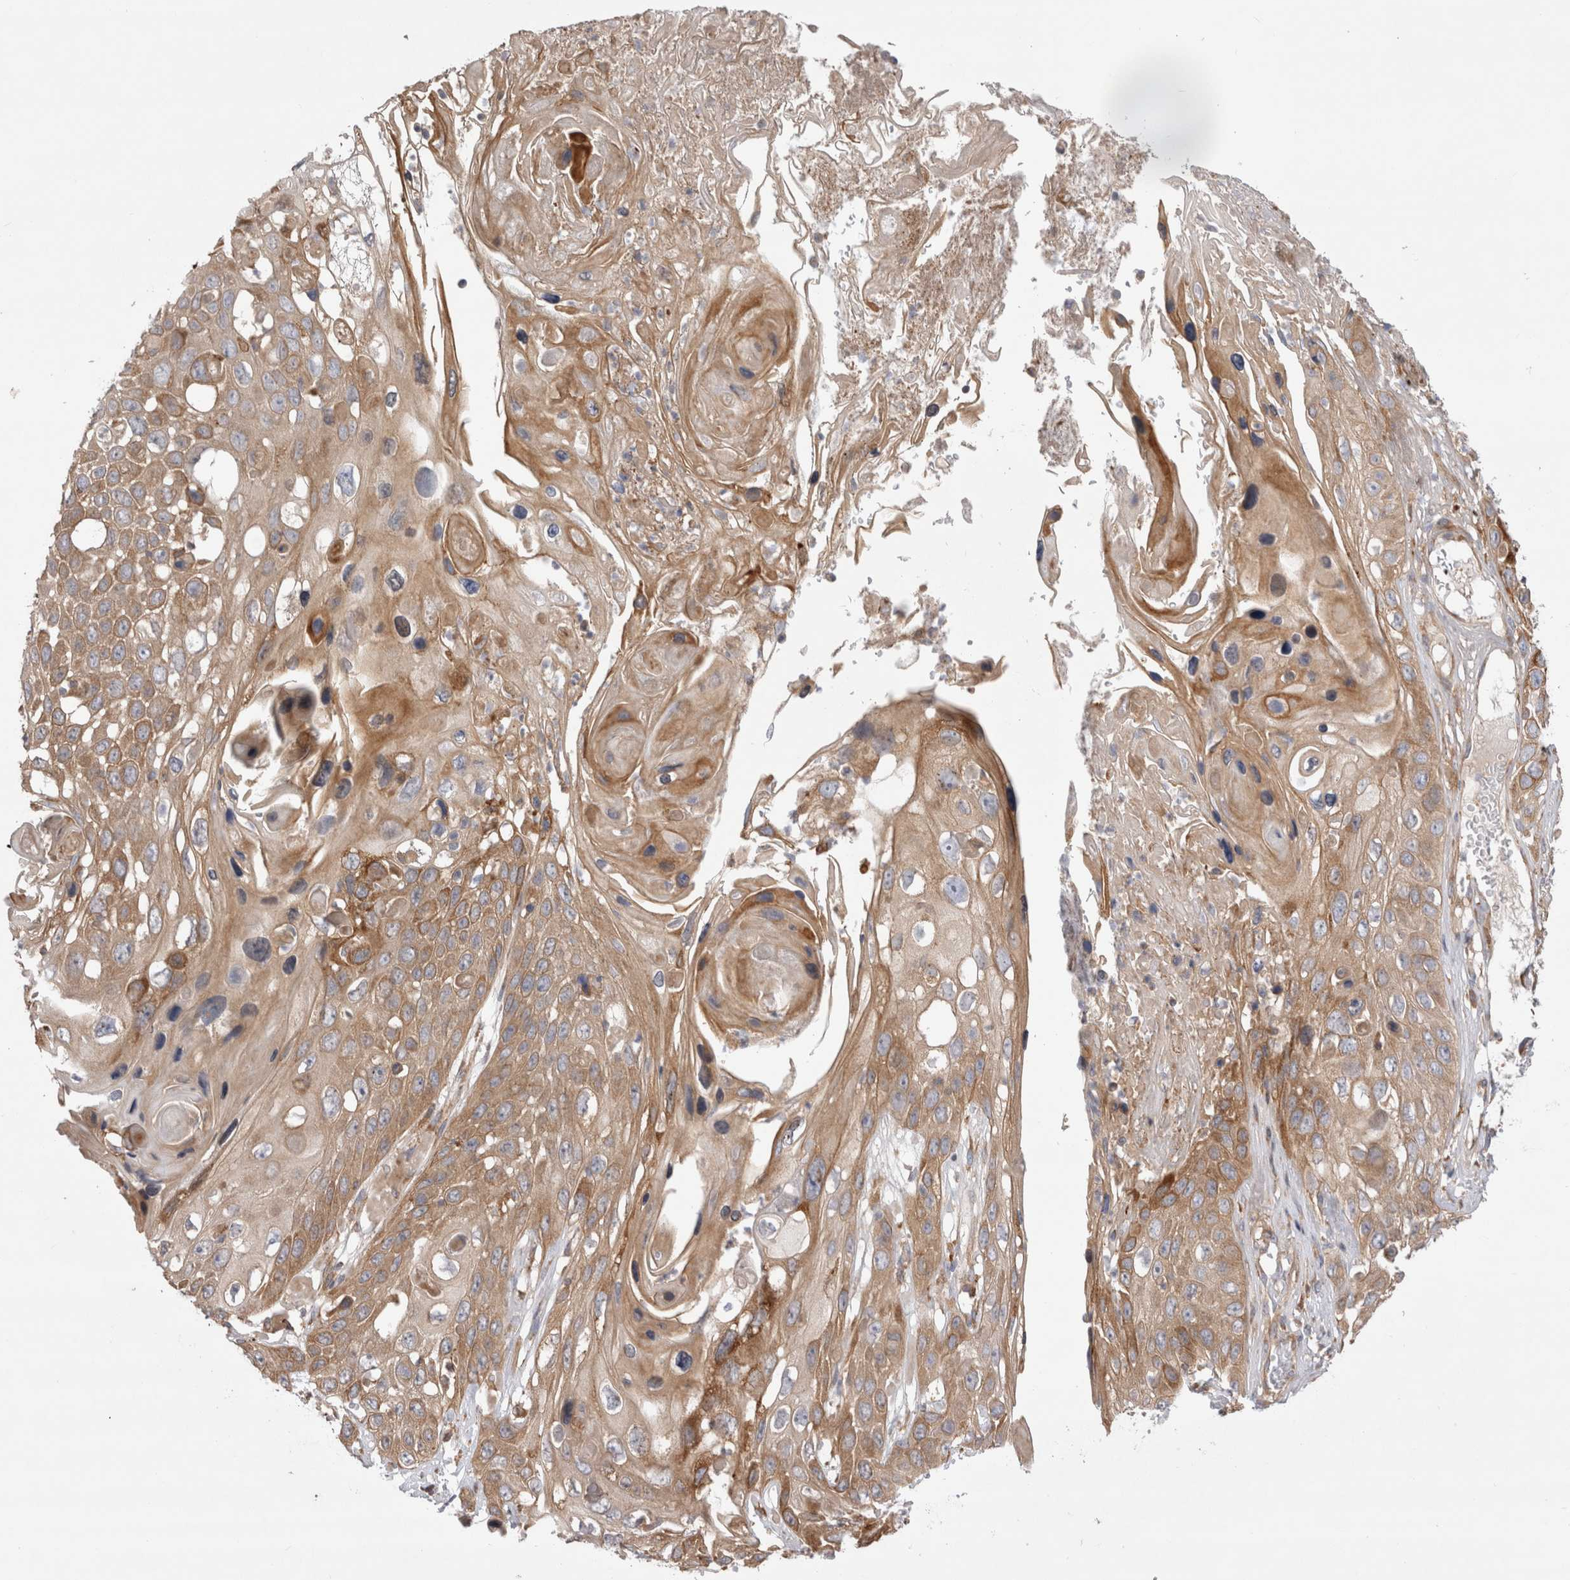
{"staining": {"intensity": "moderate", "quantity": ">75%", "location": "cytoplasmic/membranous"}, "tissue": "skin cancer", "cell_type": "Tumor cells", "image_type": "cancer", "snomed": [{"axis": "morphology", "description": "Squamous cell carcinoma, NOS"}, {"axis": "topography", "description": "Skin"}], "caption": "This micrograph demonstrates immunohistochemistry (IHC) staining of skin squamous cell carcinoma, with medium moderate cytoplasmic/membranous expression in approximately >75% of tumor cells.", "gene": "PDCD10", "patient": {"sex": "male", "age": 55}}